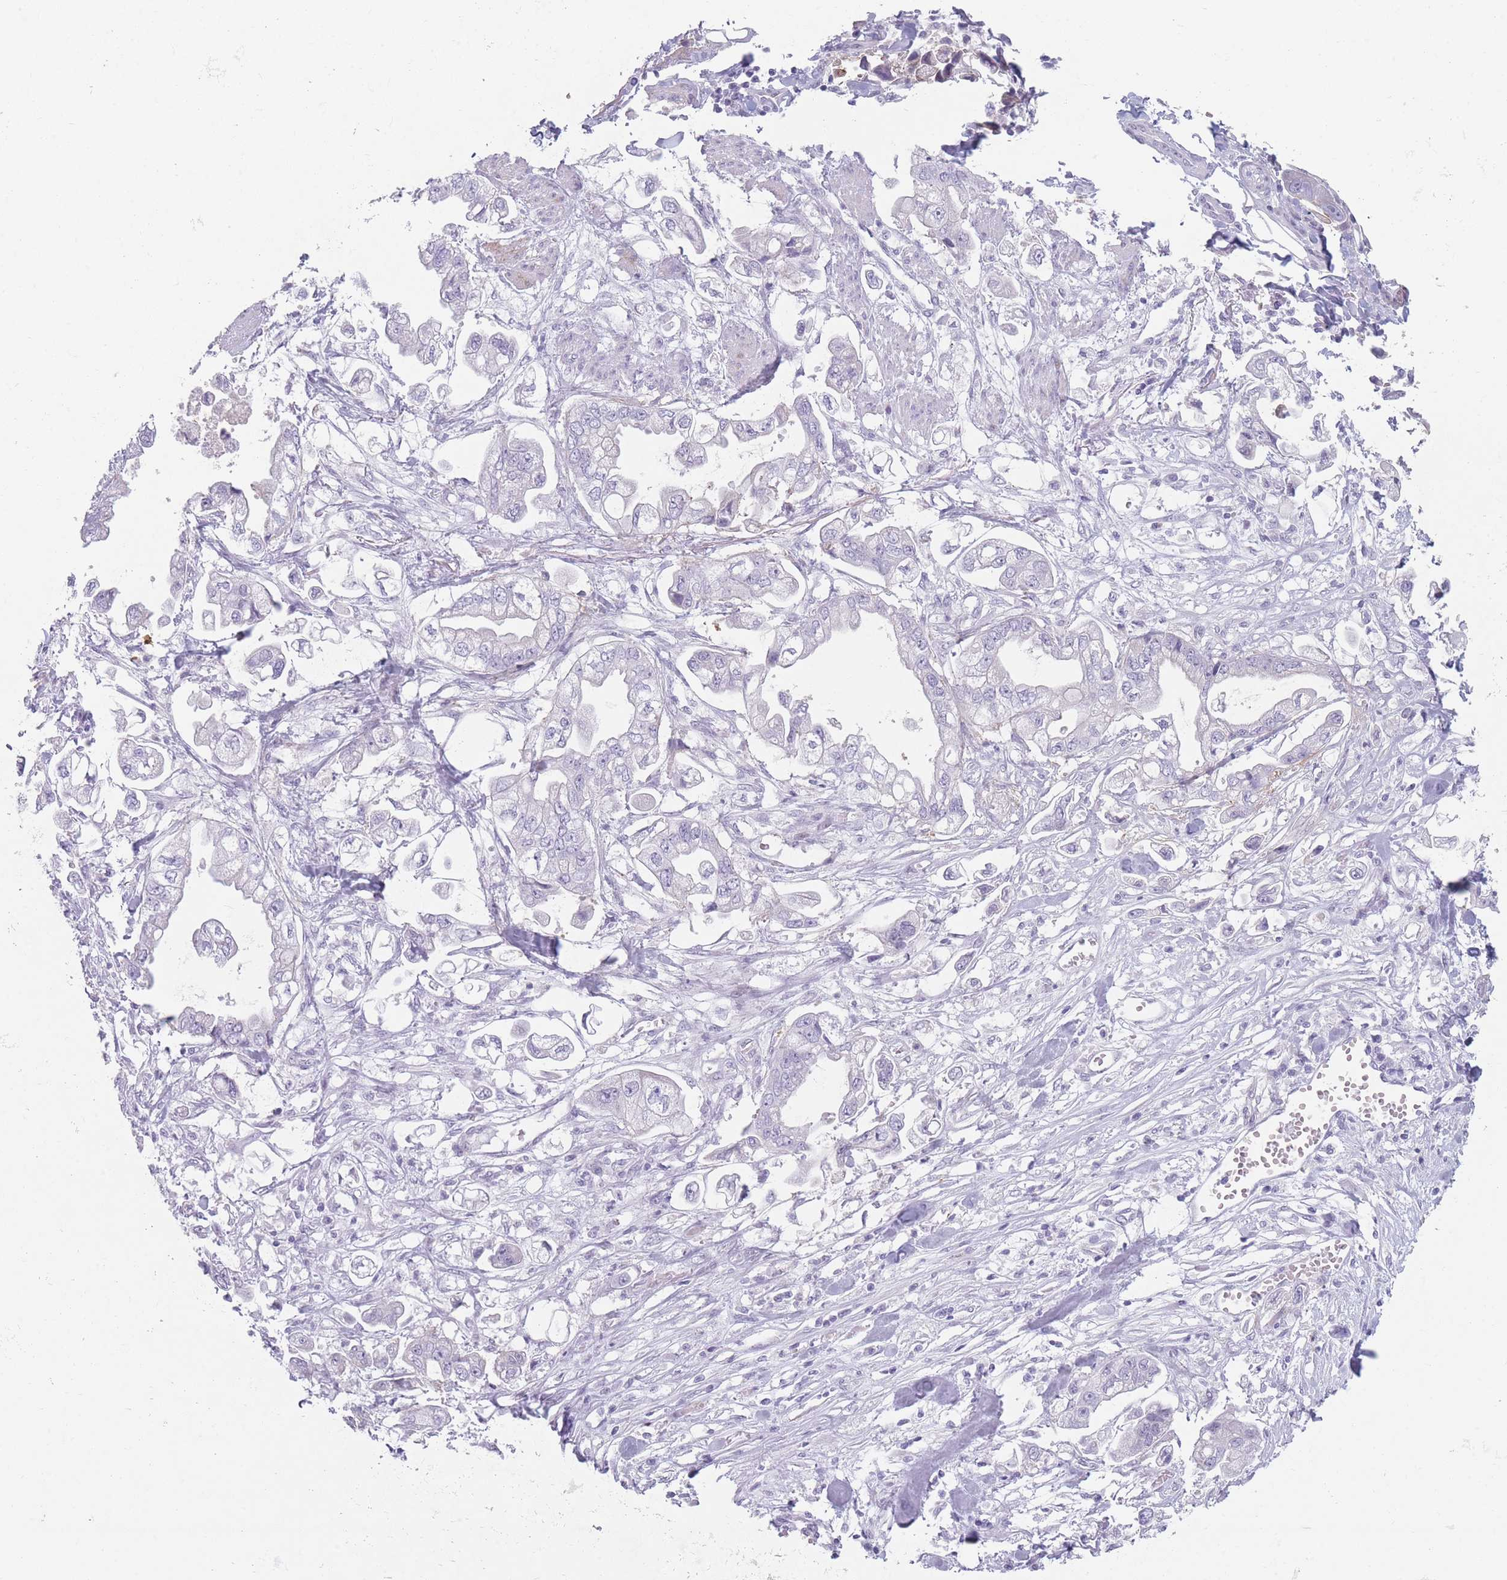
{"staining": {"intensity": "negative", "quantity": "none", "location": "none"}, "tissue": "stomach cancer", "cell_type": "Tumor cells", "image_type": "cancer", "snomed": [{"axis": "morphology", "description": "Adenocarcinoma, NOS"}, {"axis": "topography", "description": "Stomach"}], "caption": "This histopathology image is of stomach cancer (adenocarcinoma) stained with IHC to label a protein in brown with the nuclei are counter-stained blue. There is no expression in tumor cells.", "gene": "IFNA6", "patient": {"sex": "male", "age": 62}}